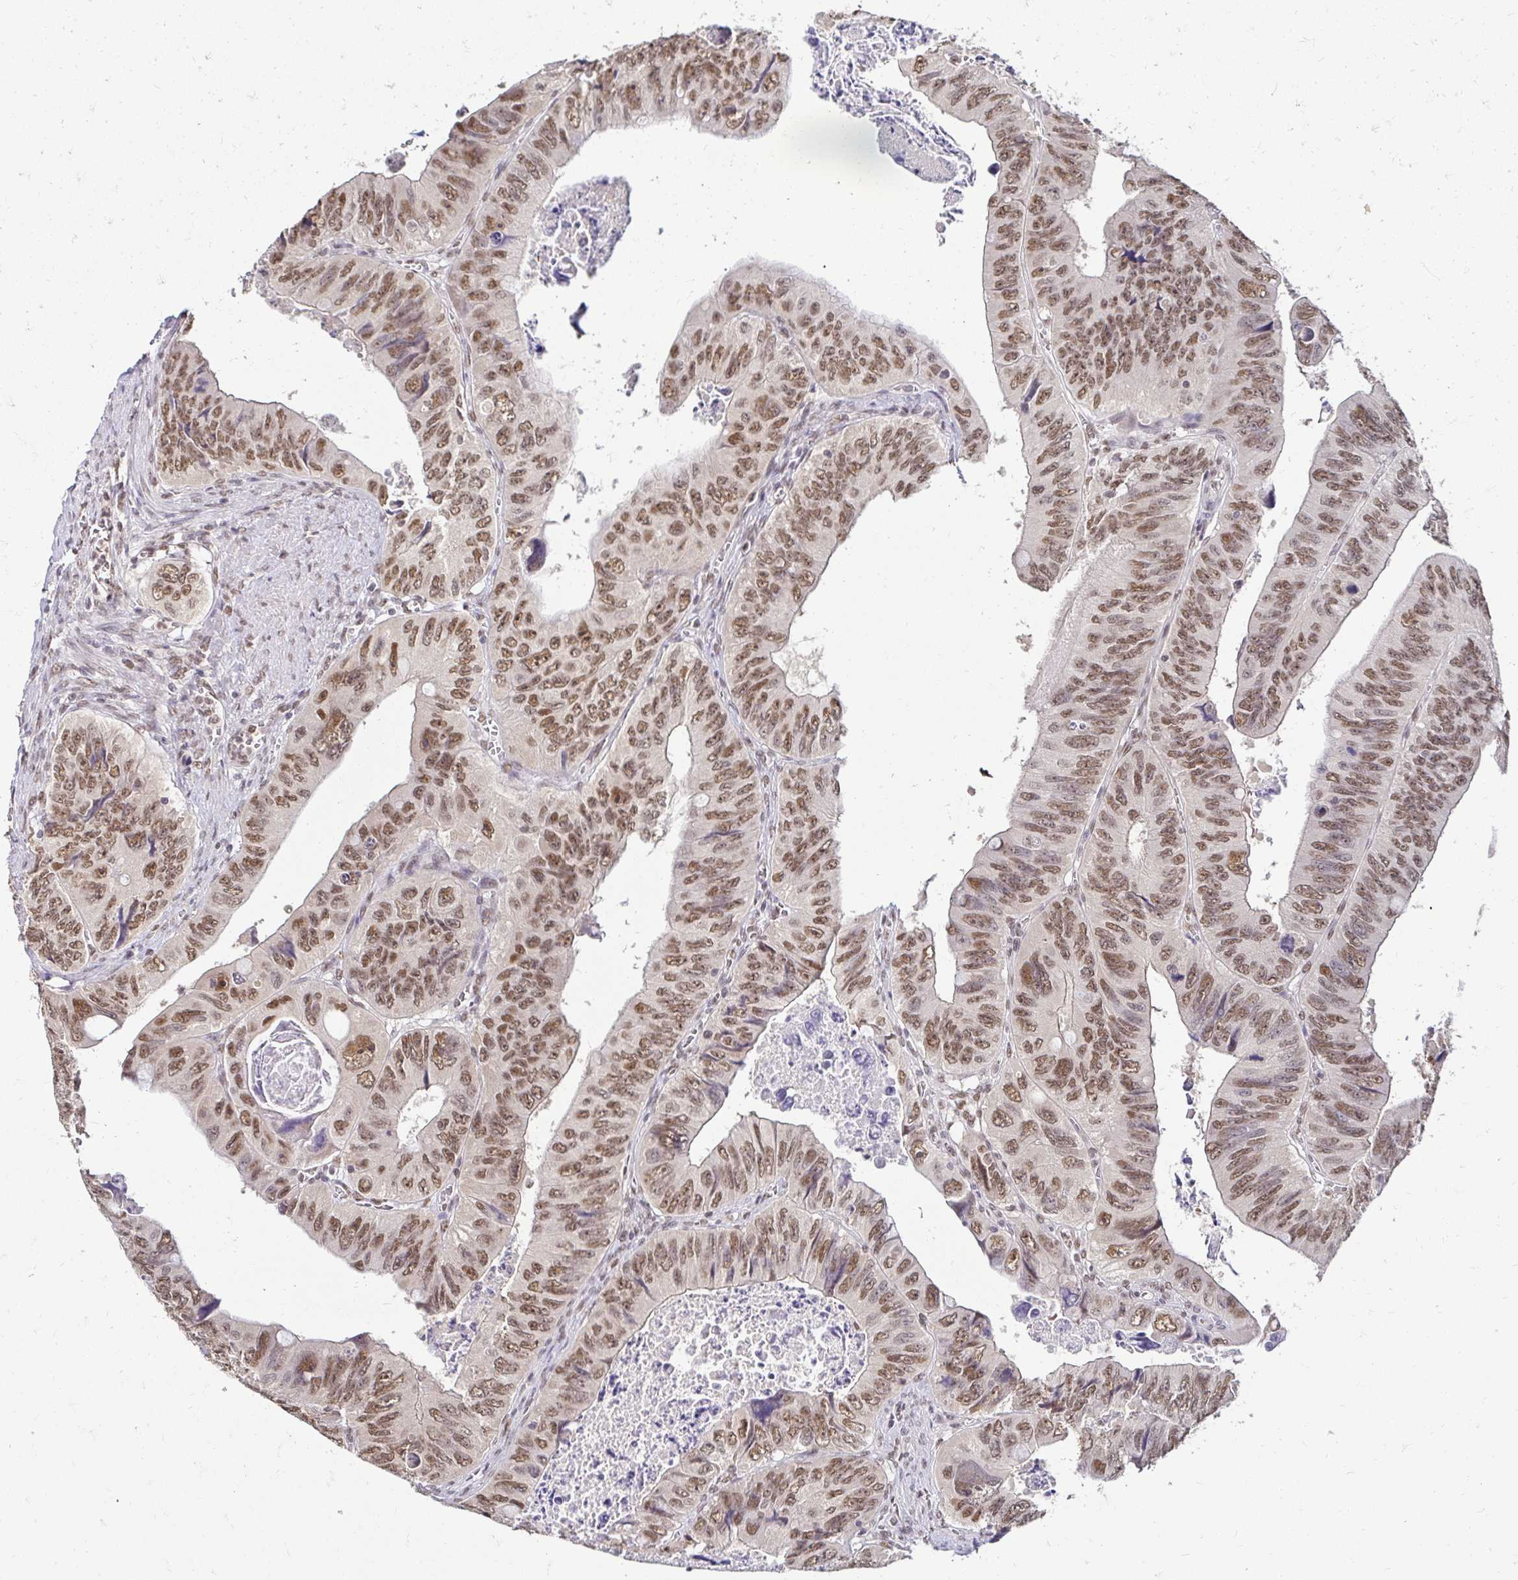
{"staining": {"intensity": "moderate", "quantity": ">75%", "location": "nuclear"}, "tissue": "colorectal cancer", "cell_type": "Tumor cells", "image_type": "cancer", "snomed": [{"axis": "morphology", "description": "Adenocarcinoma, NOS"}, {"axis": "topography", "description": "Colon"}], "caption": "This is an image of IHC staining of colorectal cancer (adenocarcinoma), which shows moderate expression in the nuclear of tumor cells.", "gene": "RIMS4", "patient": {"sex": "female", "age": 84}}